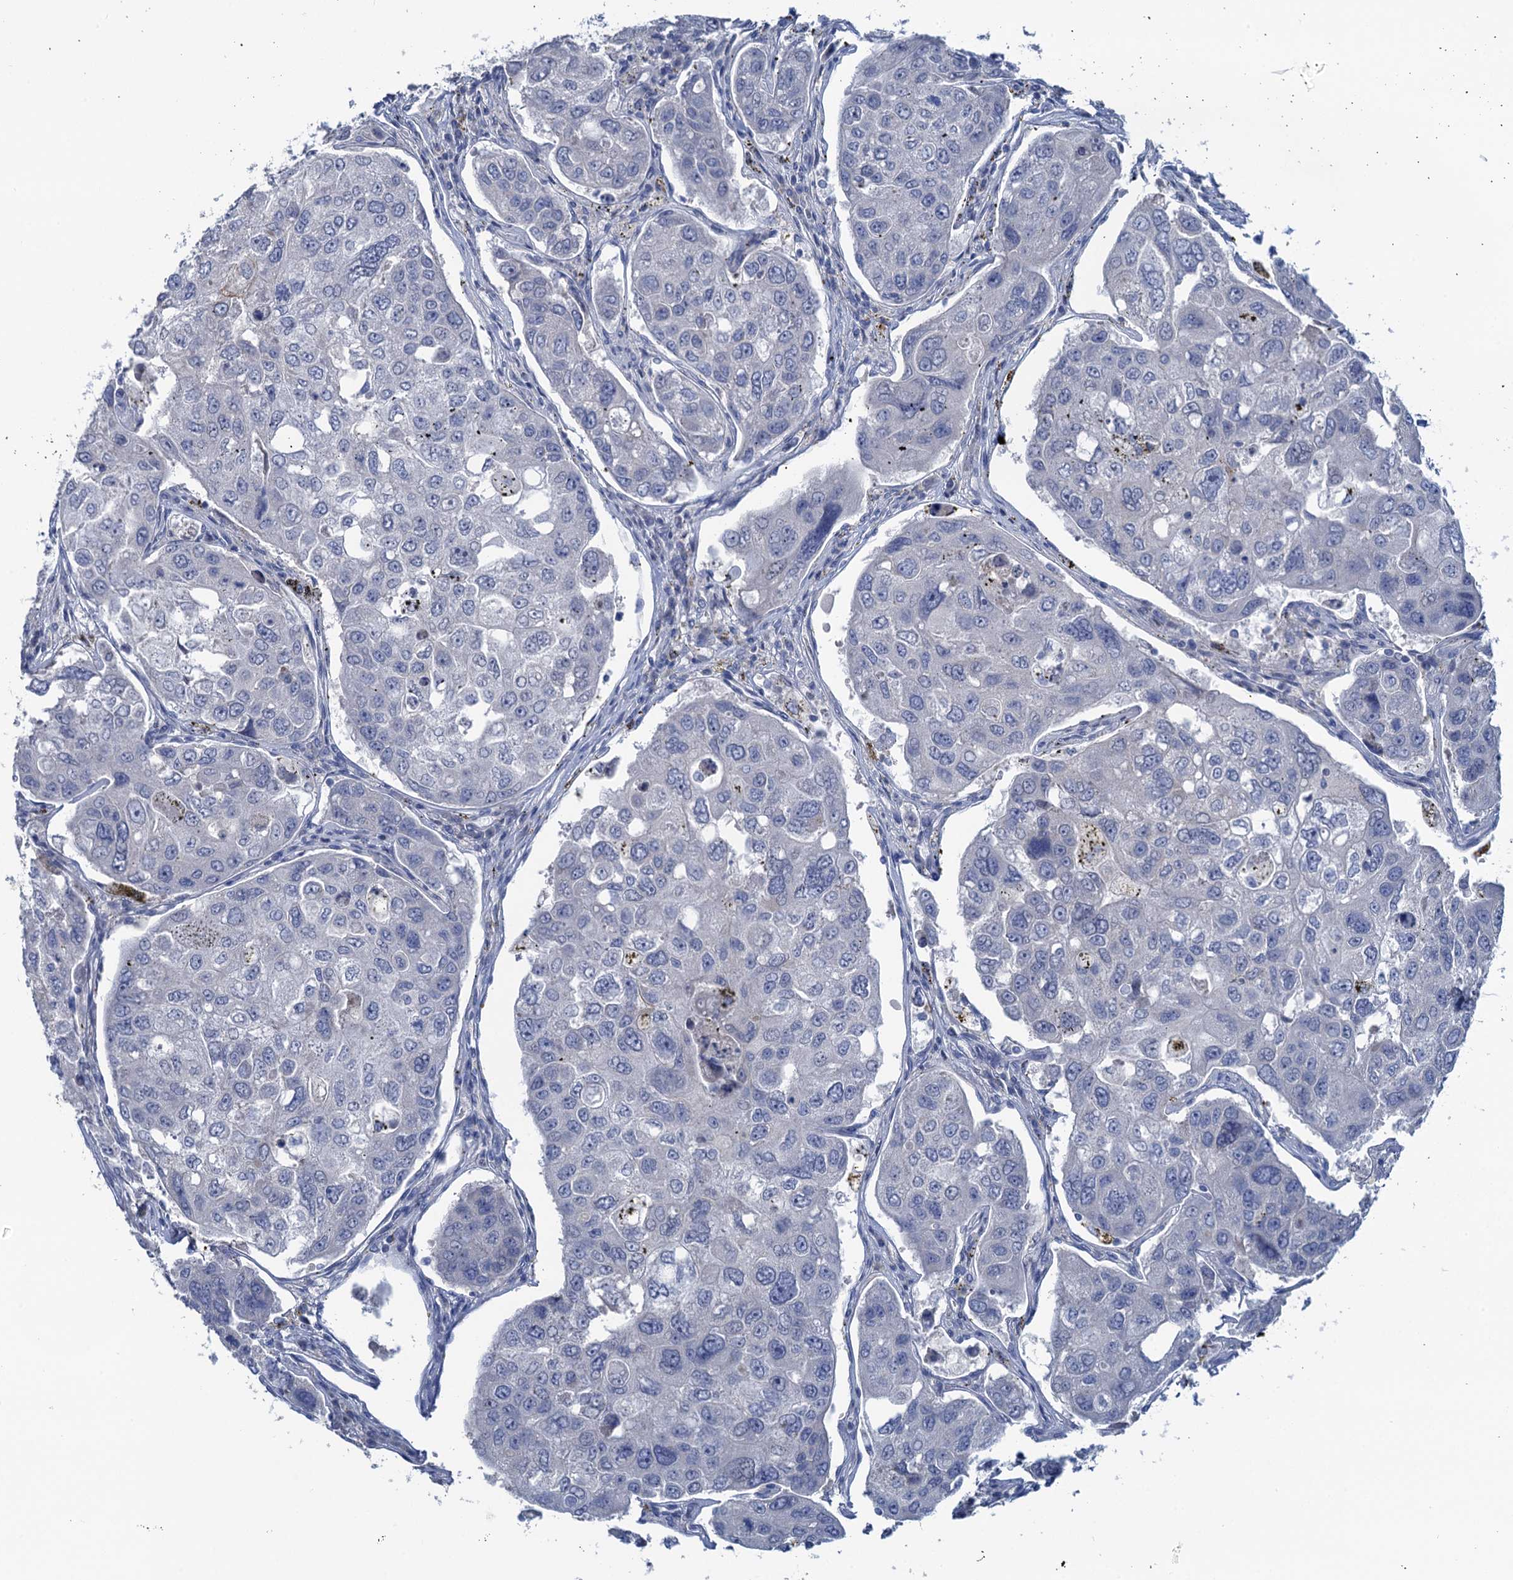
{"staining": {"intensity": "negative", "quantity": "none", "location": "none"}, "tissue": "urothelial cancer", "cell_type": "Tumor cells", "image_type": "cancer", "snomed": [{"axis": "morphology", "description": "Urothelial carcinoma, High grade"}, {"axis": "topography", "description": "Lymph node"}, {"axis": "topography", "description": "Urinary bladder"}], "caption": "Immunohistochemistry (IHC) micrograph of urothelial cancer stained for a protein (brown), which demonstrates no staining in tumor cells. (Immunohistochemistry (IHC), brightfield microscopy, high magnification).", "gene": "TOX3", "patient": {"sex": "male", "age": 51}}